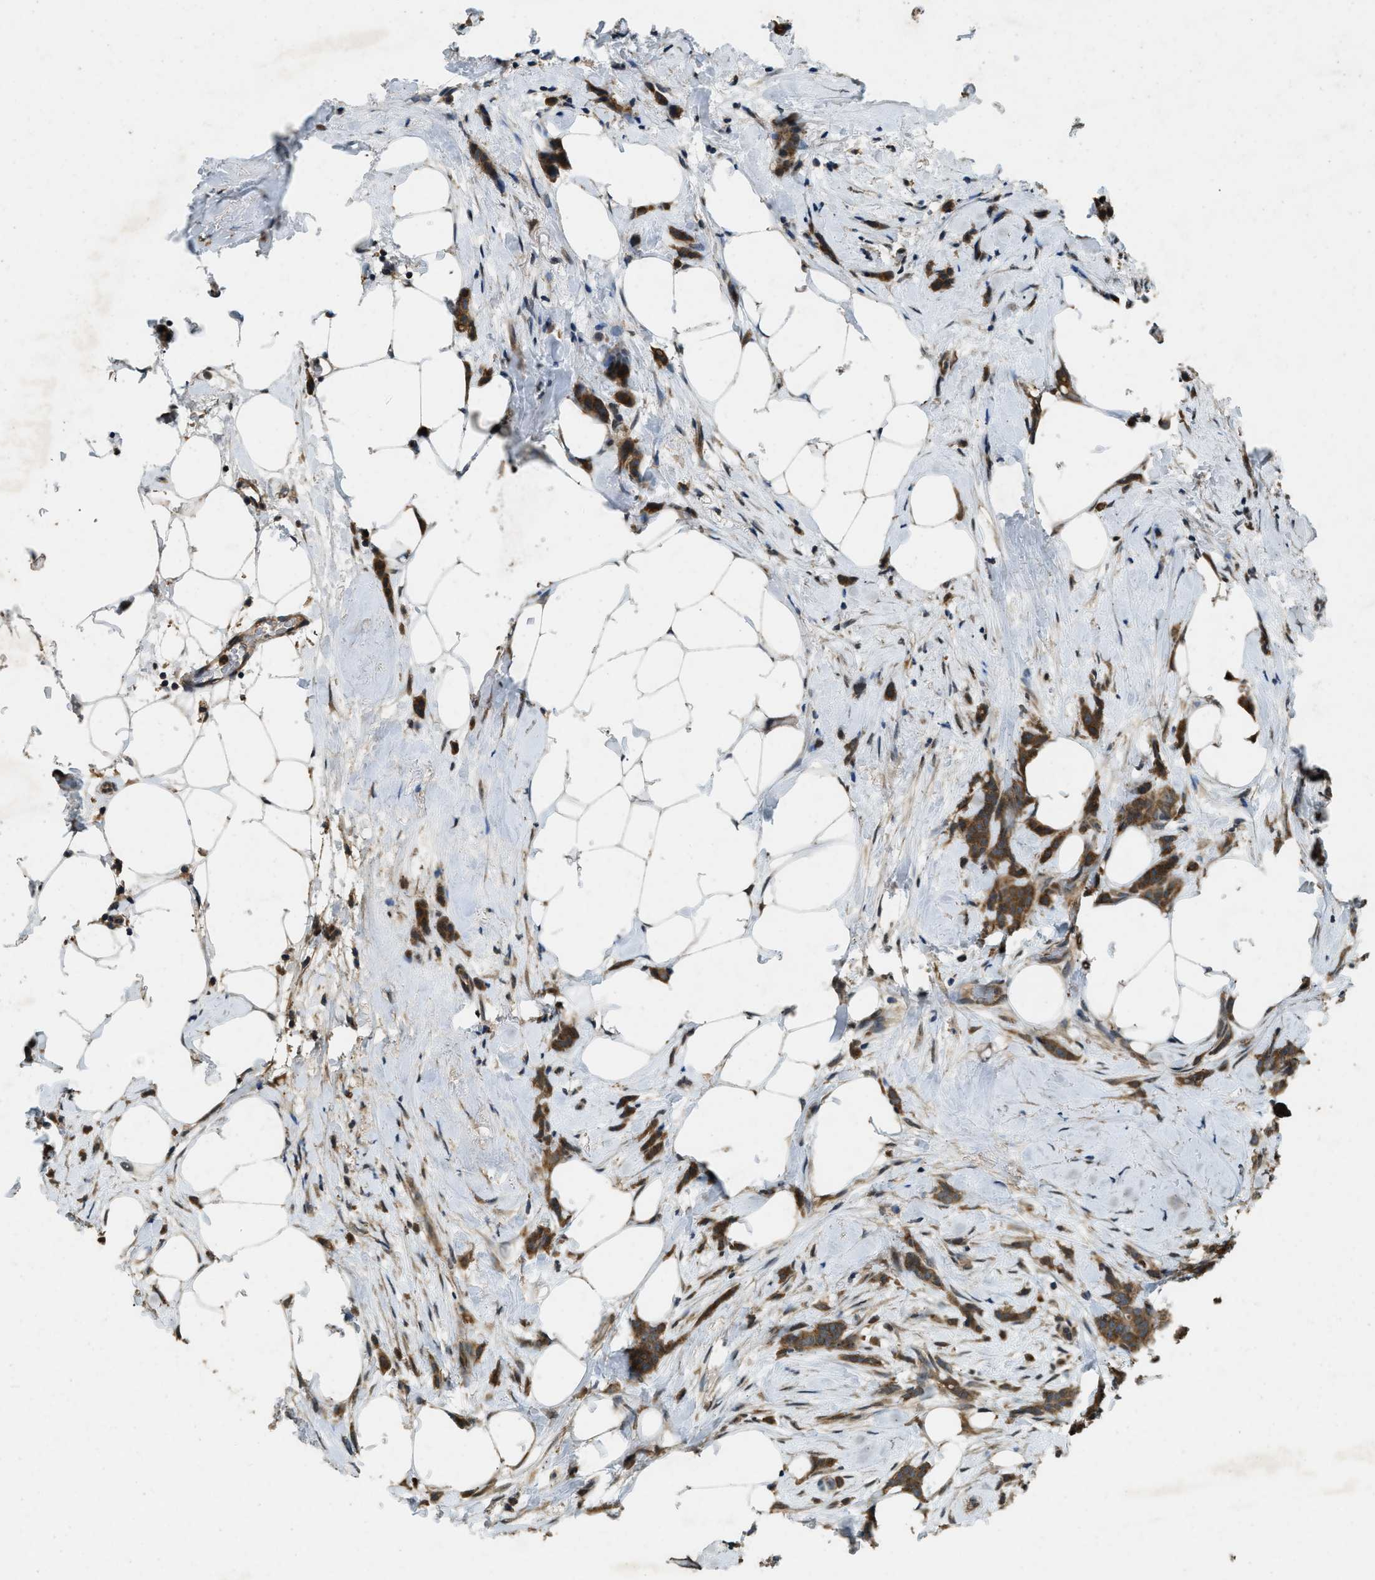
{"staining": {"intensity": "strong", "quantity": ">75%", "location": "cytoplasmic/membranous"}, "tissue": "breast cancer", "cell_type": "Tumor cells", "image_type": "cancer", "snomed": [{"axis": "morphology", "description": "Lobular carcinoma, in situ"}, {"axis": "morphology", "description": "Lobular carcinoma"}, {"axis": "topography", "description": "Breast"}], "caption": "This image reveals IHC staining of human breast cancer (lobular carcinoma in situ), with high strong cytoplasmic/membranous expression in about >75% of tumor cells.", "gene": "ATP8B1", "patient": {"sex": "female", "age": 41}}